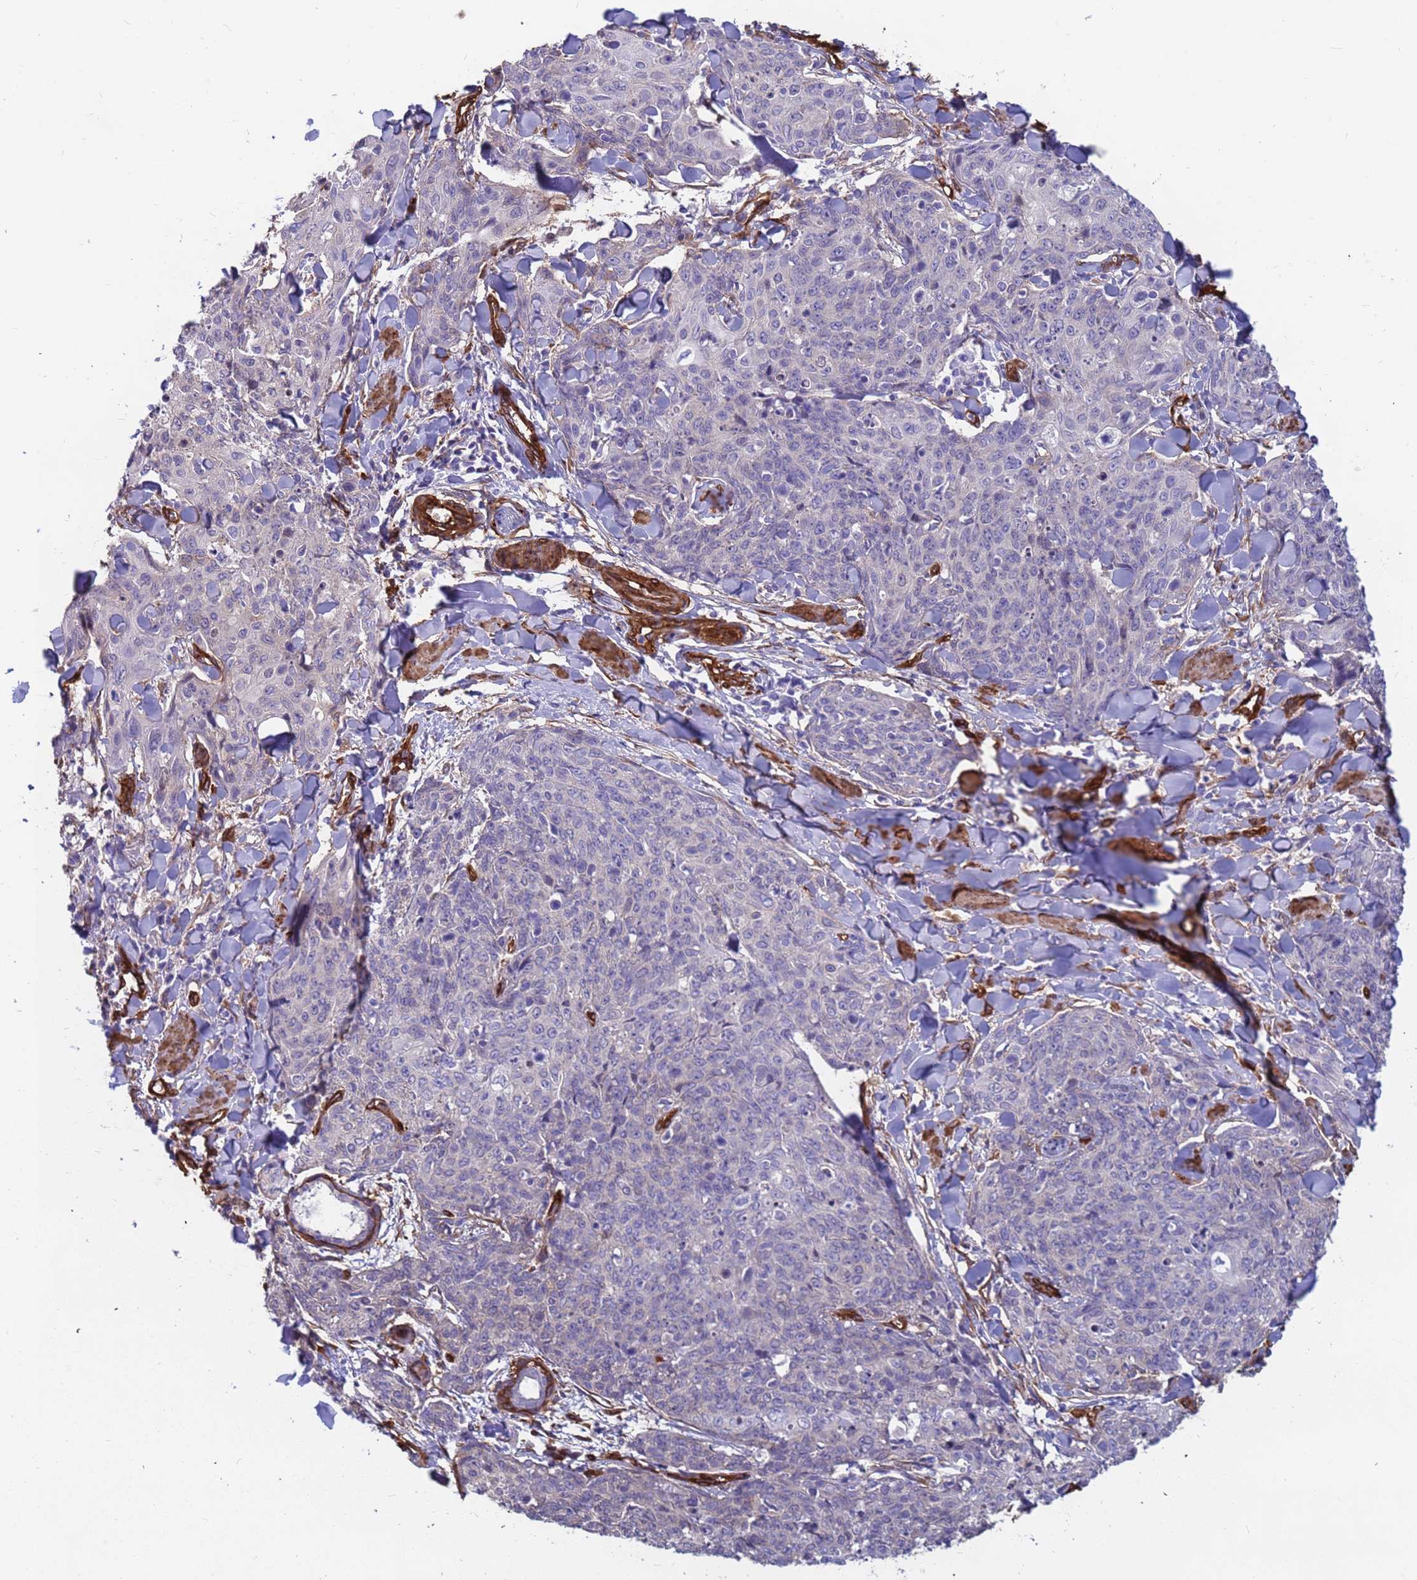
{"staining": {"intensity": "negative", "quantity": "none", "location": "none"}, "tissue": "skin cancer", "cell_type": "Tumor cells", "image_type": "cancer", "snomed": [{"axis": "morphology", "description": "Squamous cell carcinoma, NOS"}, {"axis": "topography", "description": "Skin"}, {"axis": "topography", "description": "Vulva"}], "caption": "High magnification brightfield microscopy of skin cancer (squamous cell carcinoma) stained with DAB (3,3'-diaminobenzidine) (brown) and counterstained with hematoxylin (blue): tumor cells show no significant expression.", "gene": "EHD2", "patient": {"sex": "female", "age": 85}}